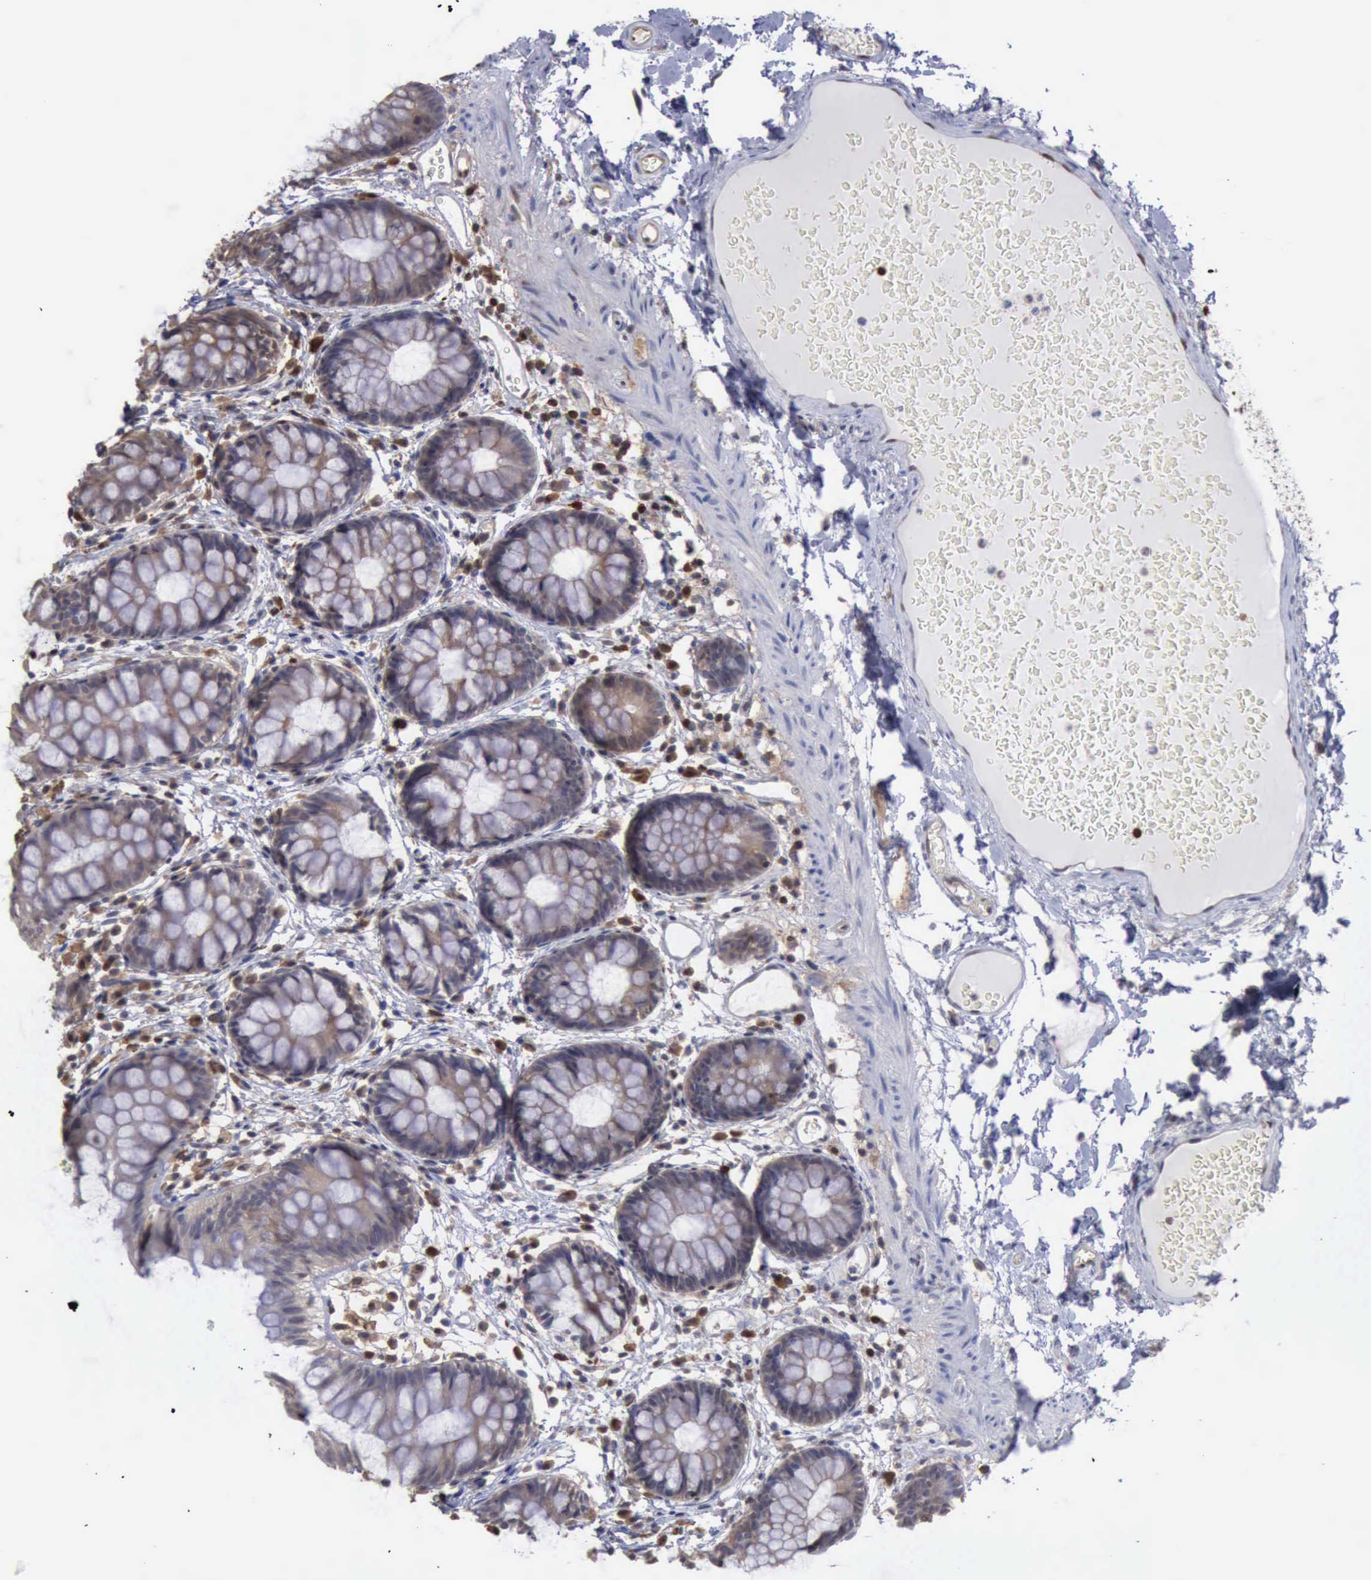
{"staining": {"intensity": "weak", "quantity": ">75%", "location": "nuclear"}, "tissue": "colon", "cell_type": "Endothelial cells", "image_type": "normal", "snomed": [{"axis": "morphology", "description": "Normal tissue, NOS"}, {"axis": "topography", "description": "Smooth muscle"}, {"axis": "topography", "description": "Colon"}], "caption": "An image of human colon stained for a protein exhibits weak nuclear brown staining in endothelial cells.", "gene": "STAT1", "patient": {"sex": "male", "age": 67}}